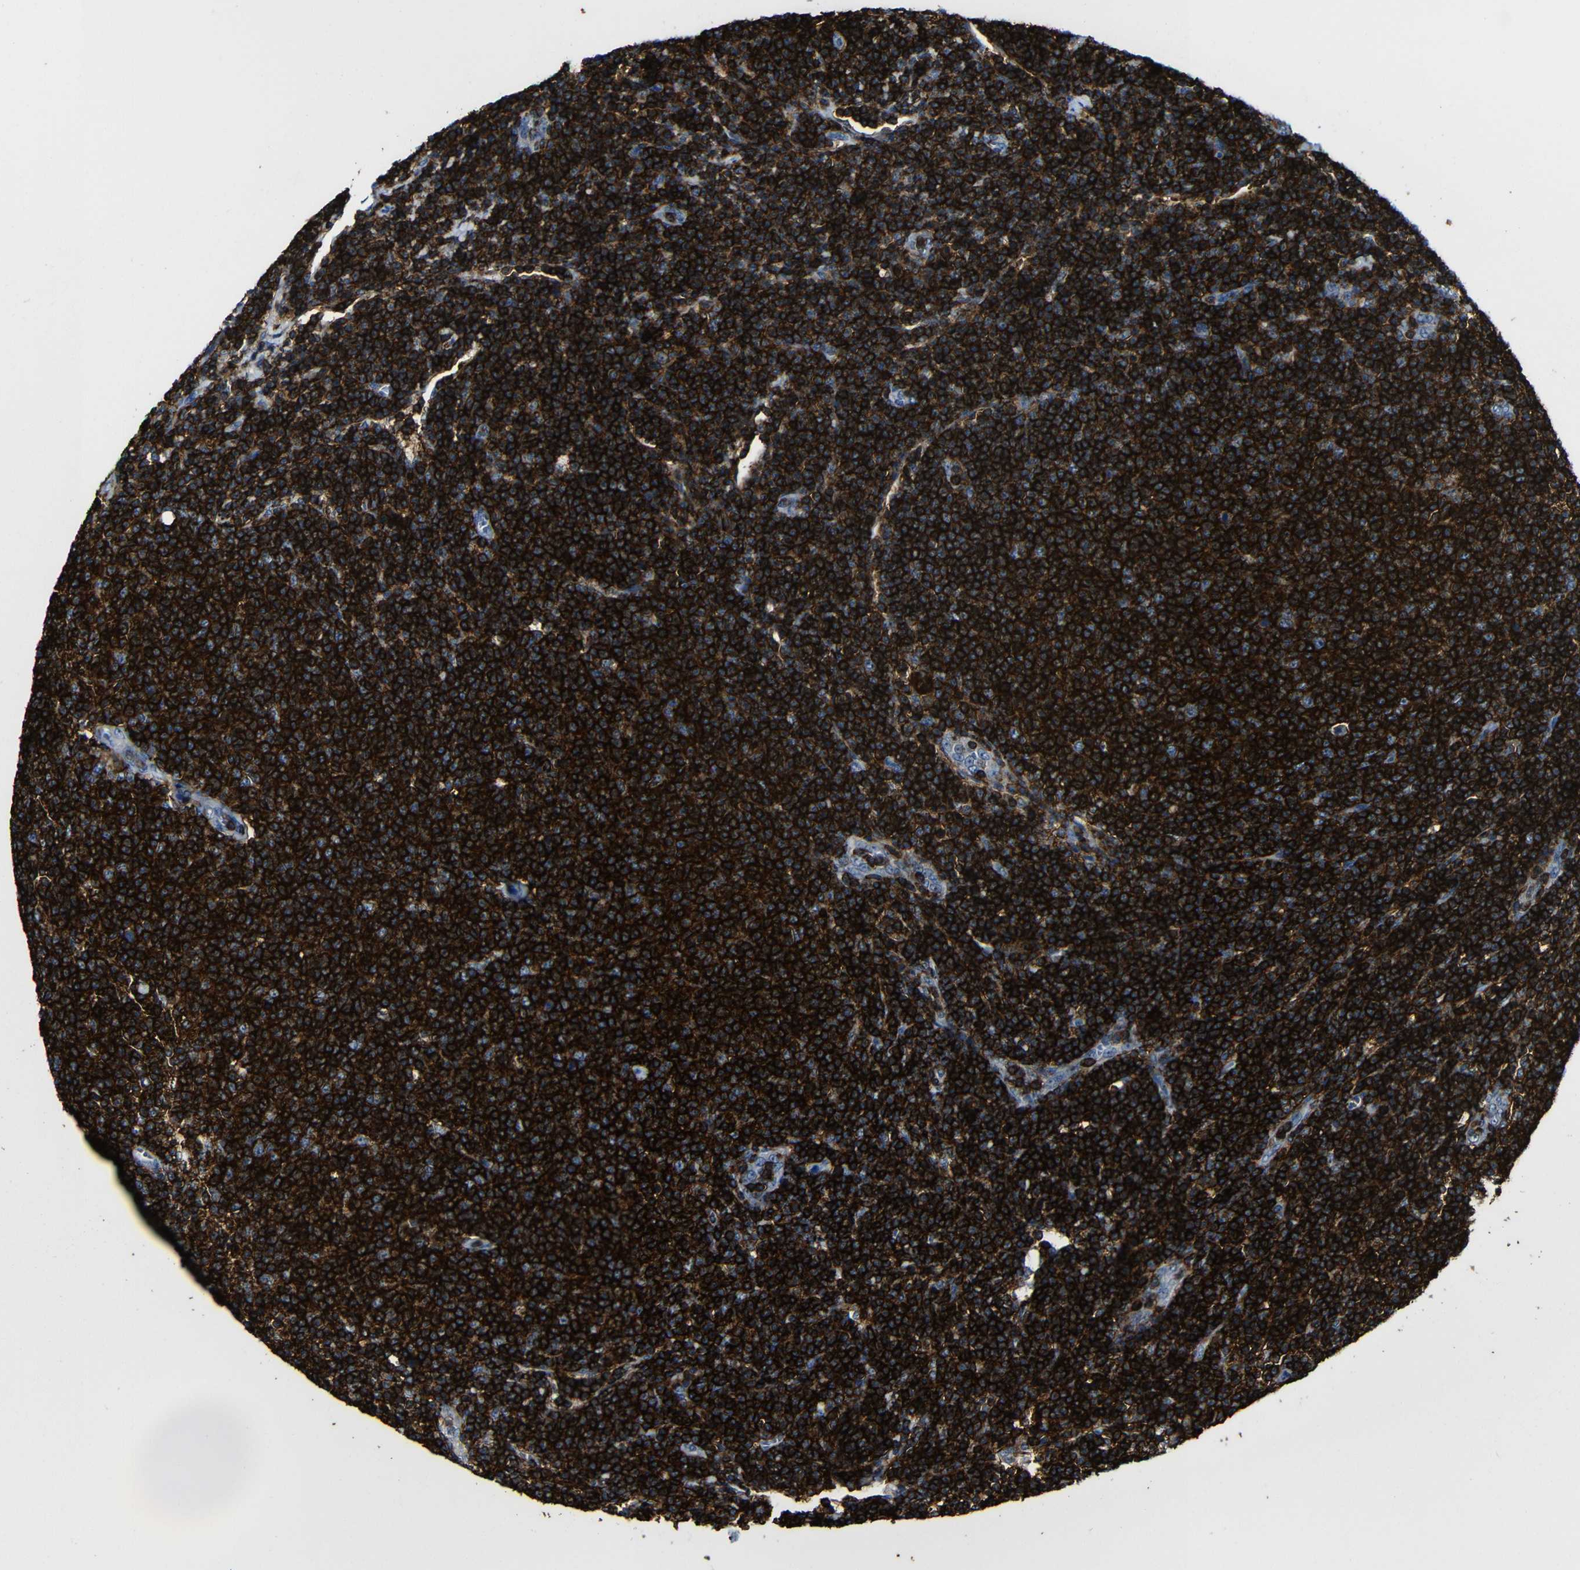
{"staining": {"intensity": "strong", "quantity": ">75%", "location": "cytoplasmic/membranous"}, "tissue": "lymphoma", "cell_type": "Tumor cells", "image_type": "cancer", "snomed": [{"axis": "morphology", "description": "Malignant lymphoma, non-Hodgkin's type, Low grade"}, {"axis": "topography", "description": "Lymph node"}], "caption": "Malignant lymphoma, non-Hodgkin's type (low-grade) was stained to show a protein in brown. There is high levels of strong cytoplasmic/membranous positivity in about >75% of tumor cells.", "gene": "P2RY12", "patient": {"sex": "male", "age": 66}}